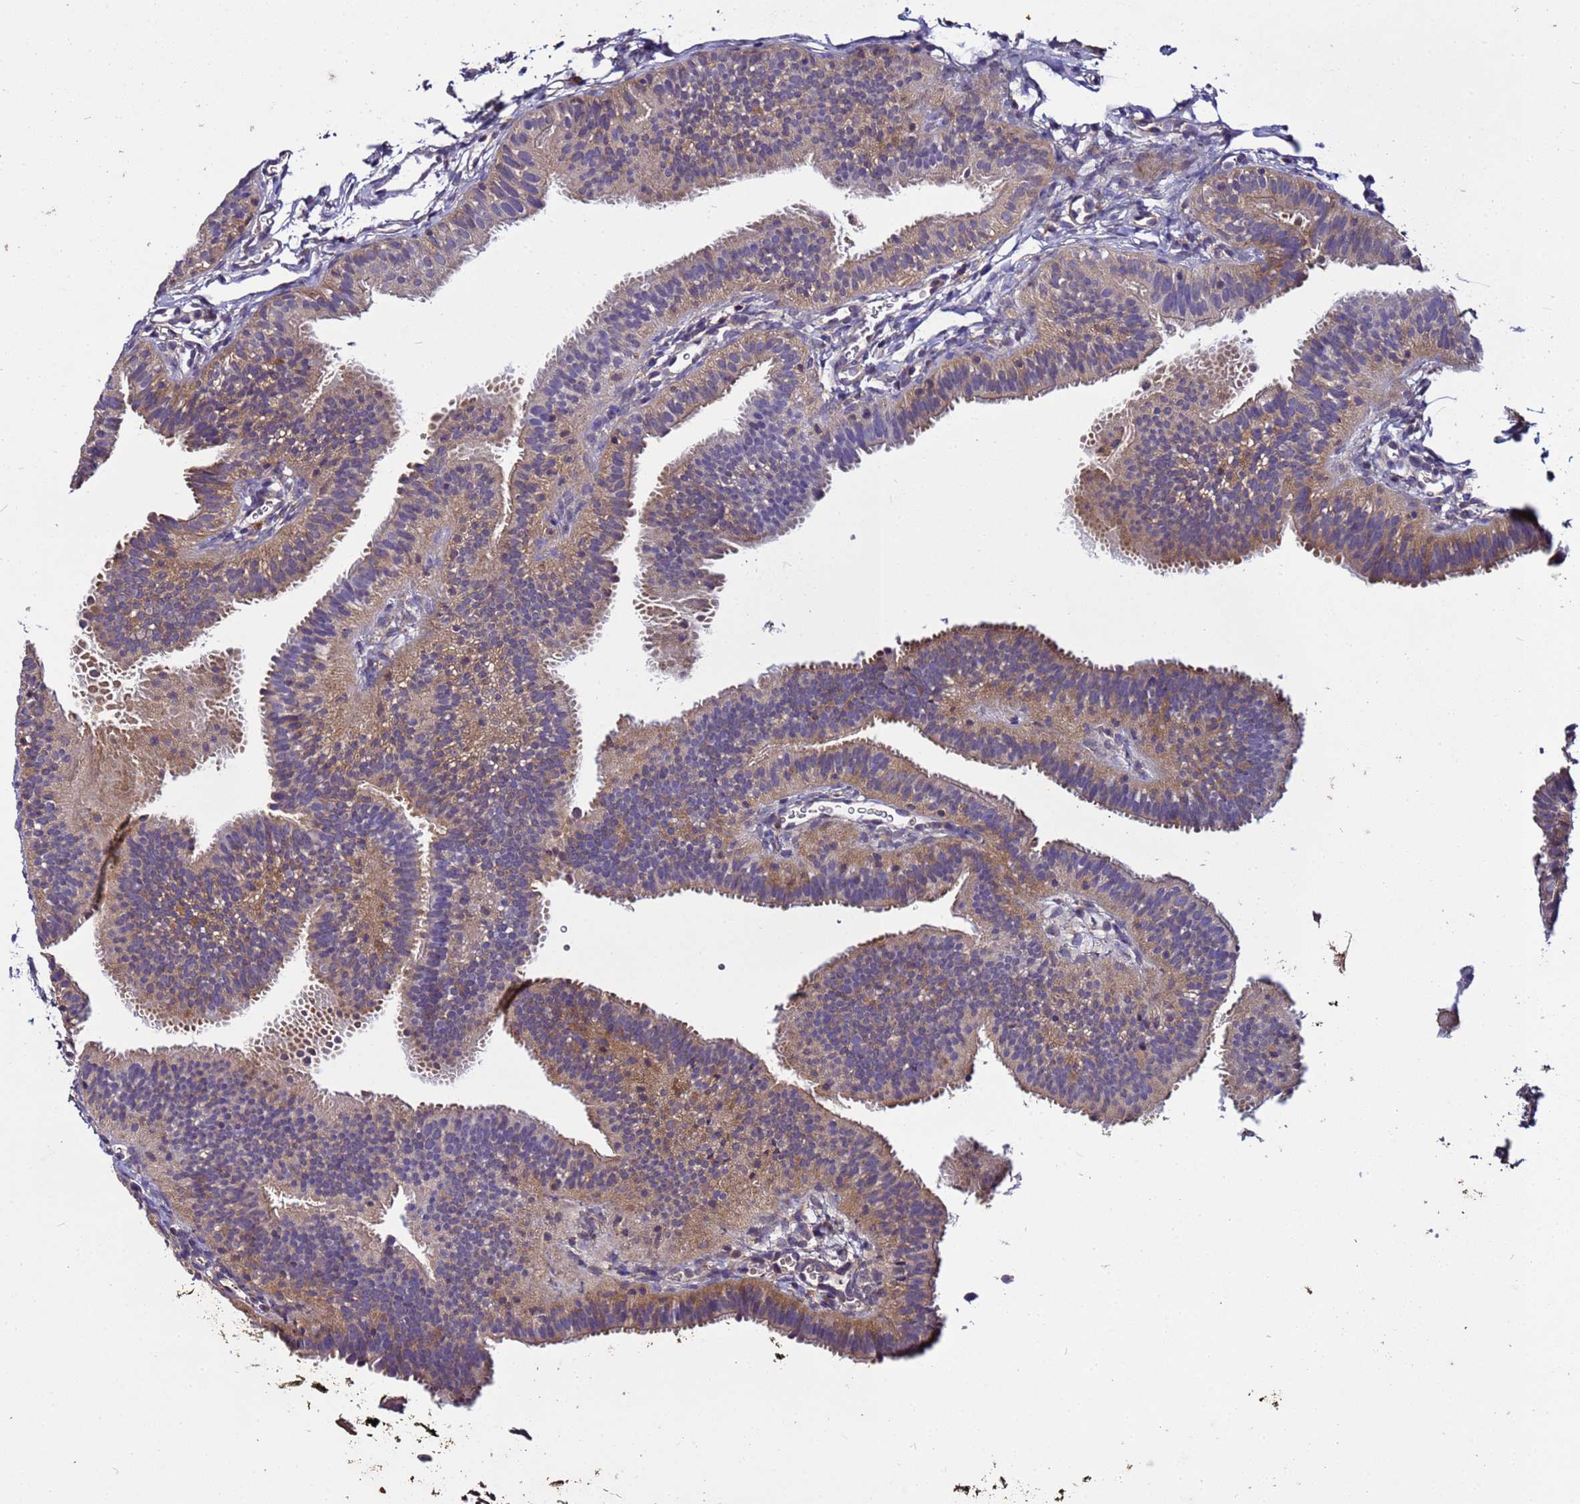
{"staining": {"intensity": "weak", "quantity": ">75%", "location": "cytoplasmic/membranous"}, "tissue": "fallopian tube", "cell_type": "Glandular cells", "image_type": "normal", "snomed": [{"axis": "morphology", "description": "Normal tissue, NOS"}, {"axis": "topography", "description": "Fallopian tube"}], "caption": "Approximately >75% of glandular cells in benign fallopian tube reveal weak cytoplasmic/membranous protein positivity as visualized by brown immunohistochemical staining.", "gene": "GSPT2", "patient": {"sex": "female", "age": 35}}